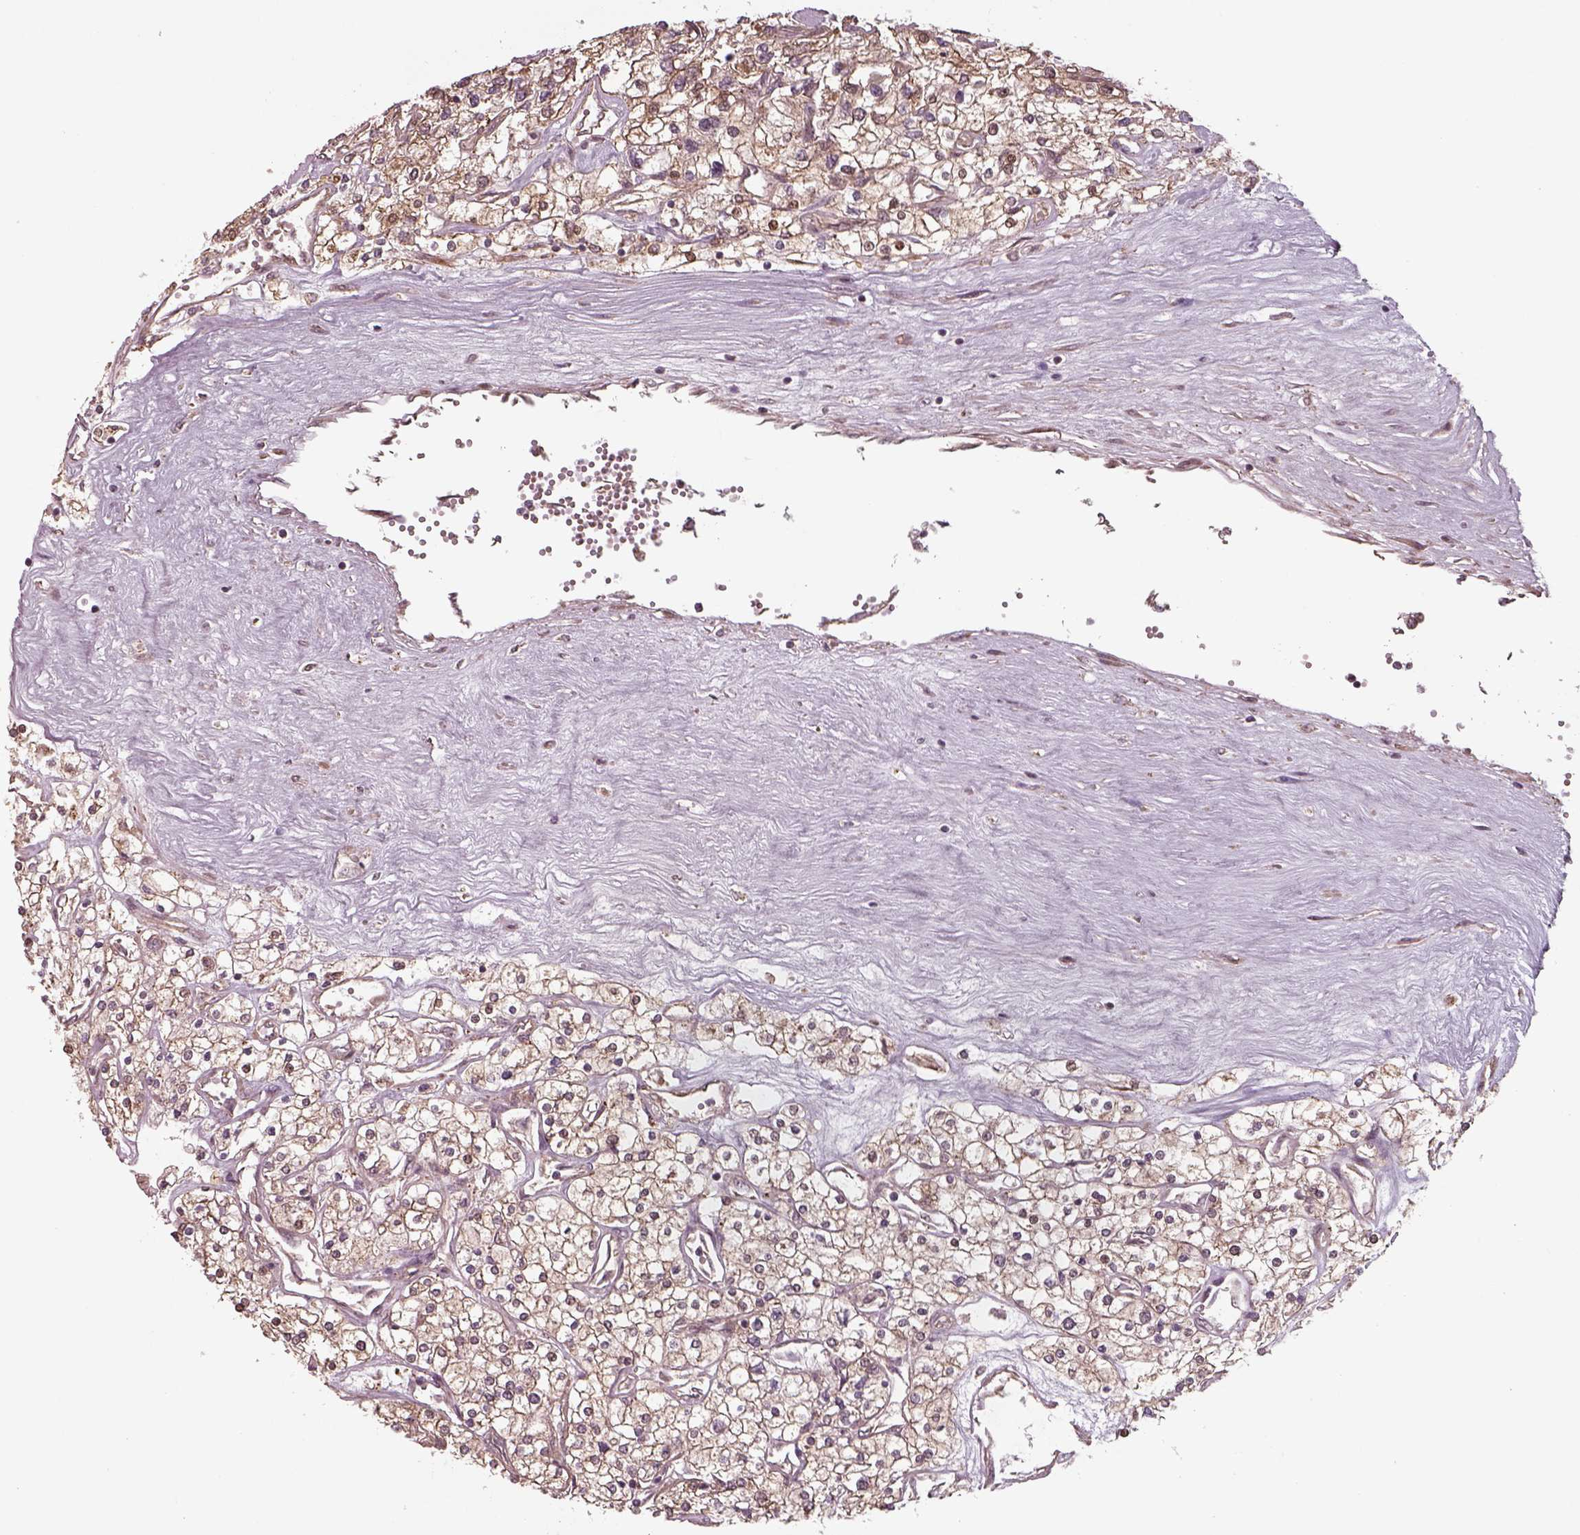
{"staining": {"intensity": "moderate", "quantity": ">75%", "location": "cytoplasmic/membranous"}, "tissue": "renal cancer", "cell_type": "Tumor cells", "image_type": "cancer", "snomed": [{"axis": "morphology", "description": "Adenocarcinoma, NOS"}, {"axis": "topography", "description": "Kidney"}], "caption": "Protein analysis of renal cancer tissue exhibits moderate cytoplasmic/membranous positivity in approximately >75% of tumor cells. The staining was performed using DAB, with brown indicating positive protein expression. Nuclei are stained blue with hematoxylin.", "gene": "CHMP3", "patient": {"sex": "male", "age": 80}}